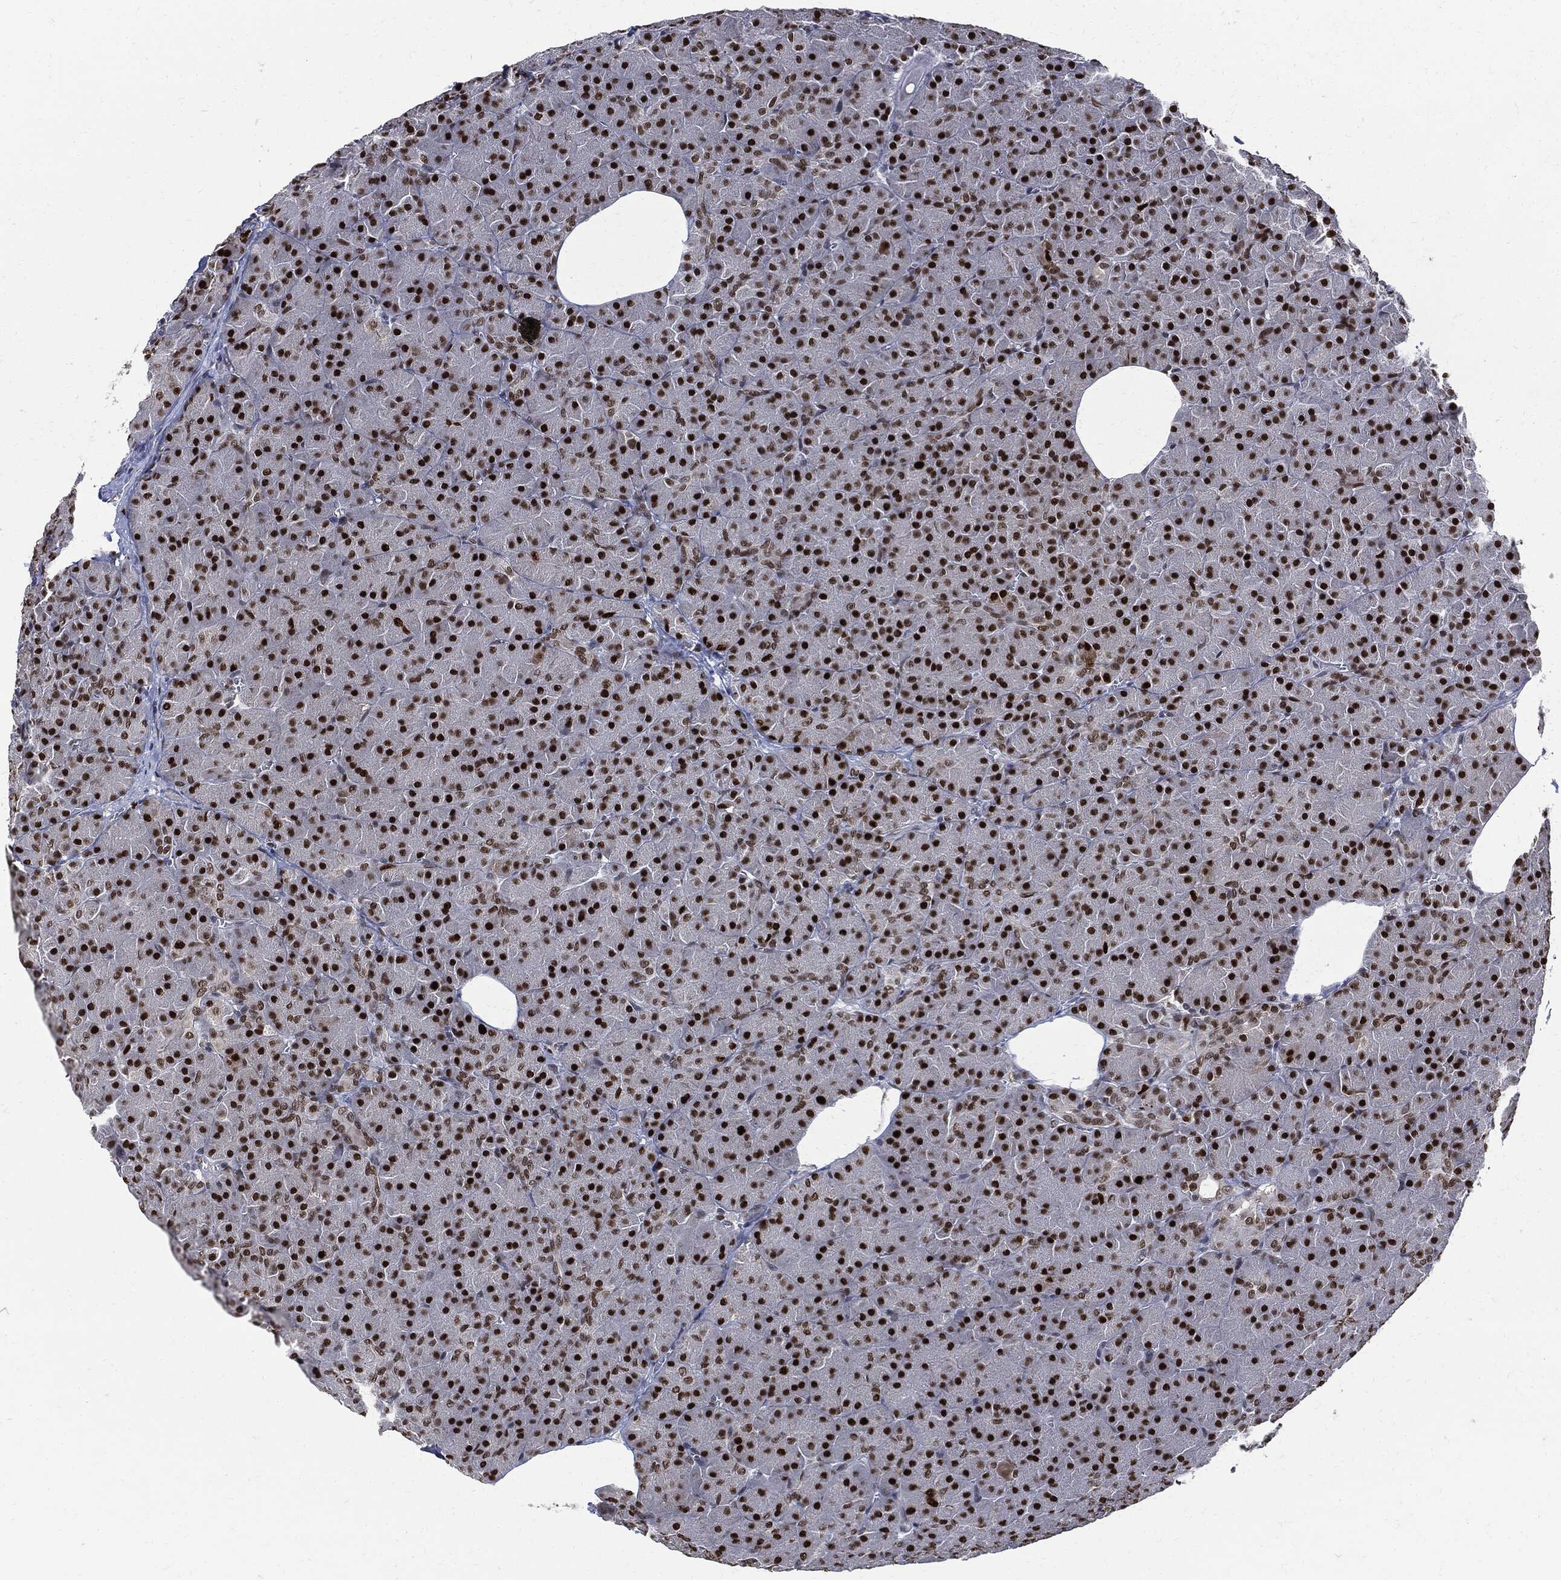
{"staining": {"intensity": "strong", "quantity": ">75%", "location": "nuclear"}, "tissue": "pancreas", "cell_type": "Exocrine glandular cells", "image_type": "normal", "snomed": [{"axis": "morphology", "description": "Normal tissue, NOS"}, {"axis": "topography", "description": "Pancreas"}], "caption": "Immunohistochemical staining of benign human pancreas demonstrates >75% levels of strong nuclear protein staining in approximately >75% of exocrine glandular cells.", "gene": "PCNA", "patient": {"sex": "male", "age": 61}}